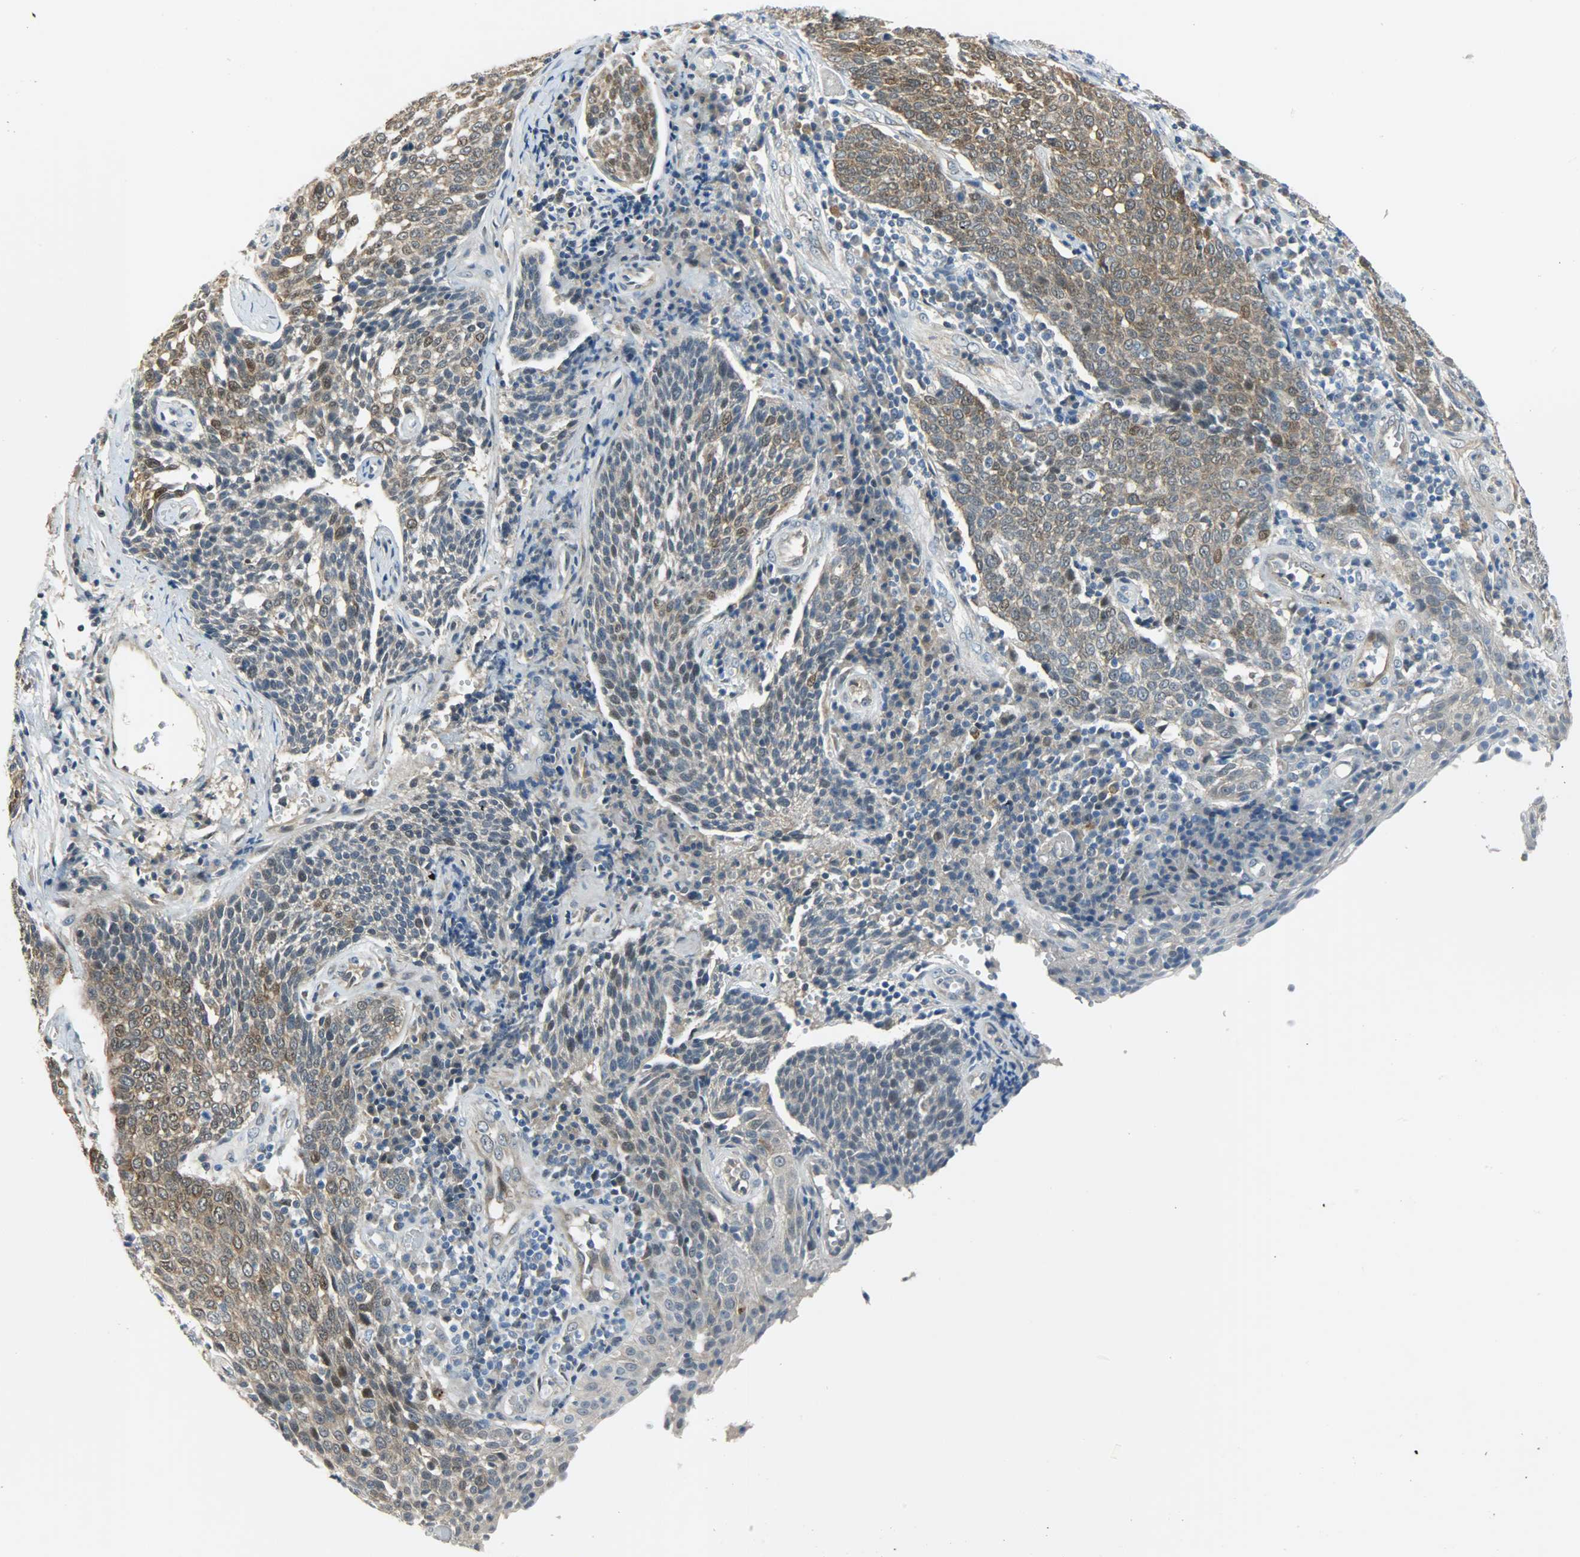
{"staining": {"intensity": "moderate", "quantity": ">75%", "location": "cytoplasmic/membranous,nuclear"}, "tissue": "cervical cancer", "cell_type": "Tumor cells", "image_type": "cancer", "snomed": [{"axis": "morphology", "description": "Squamous cell carcinoma, NOS"}, {"axis": "topography", "description": "Cervix"}], "caption": "Protein positivity by immunohistochemistry (IHC) shows moderate cytoplasmic/membranous and nuclear expression in approximately >75% of tumor cells in cervical cancer. The protein is shown in brown color, while the nuclei are stained blue.", "gene": "EIF4EBP1", "patient": {"sex": "female", "age": 34}}